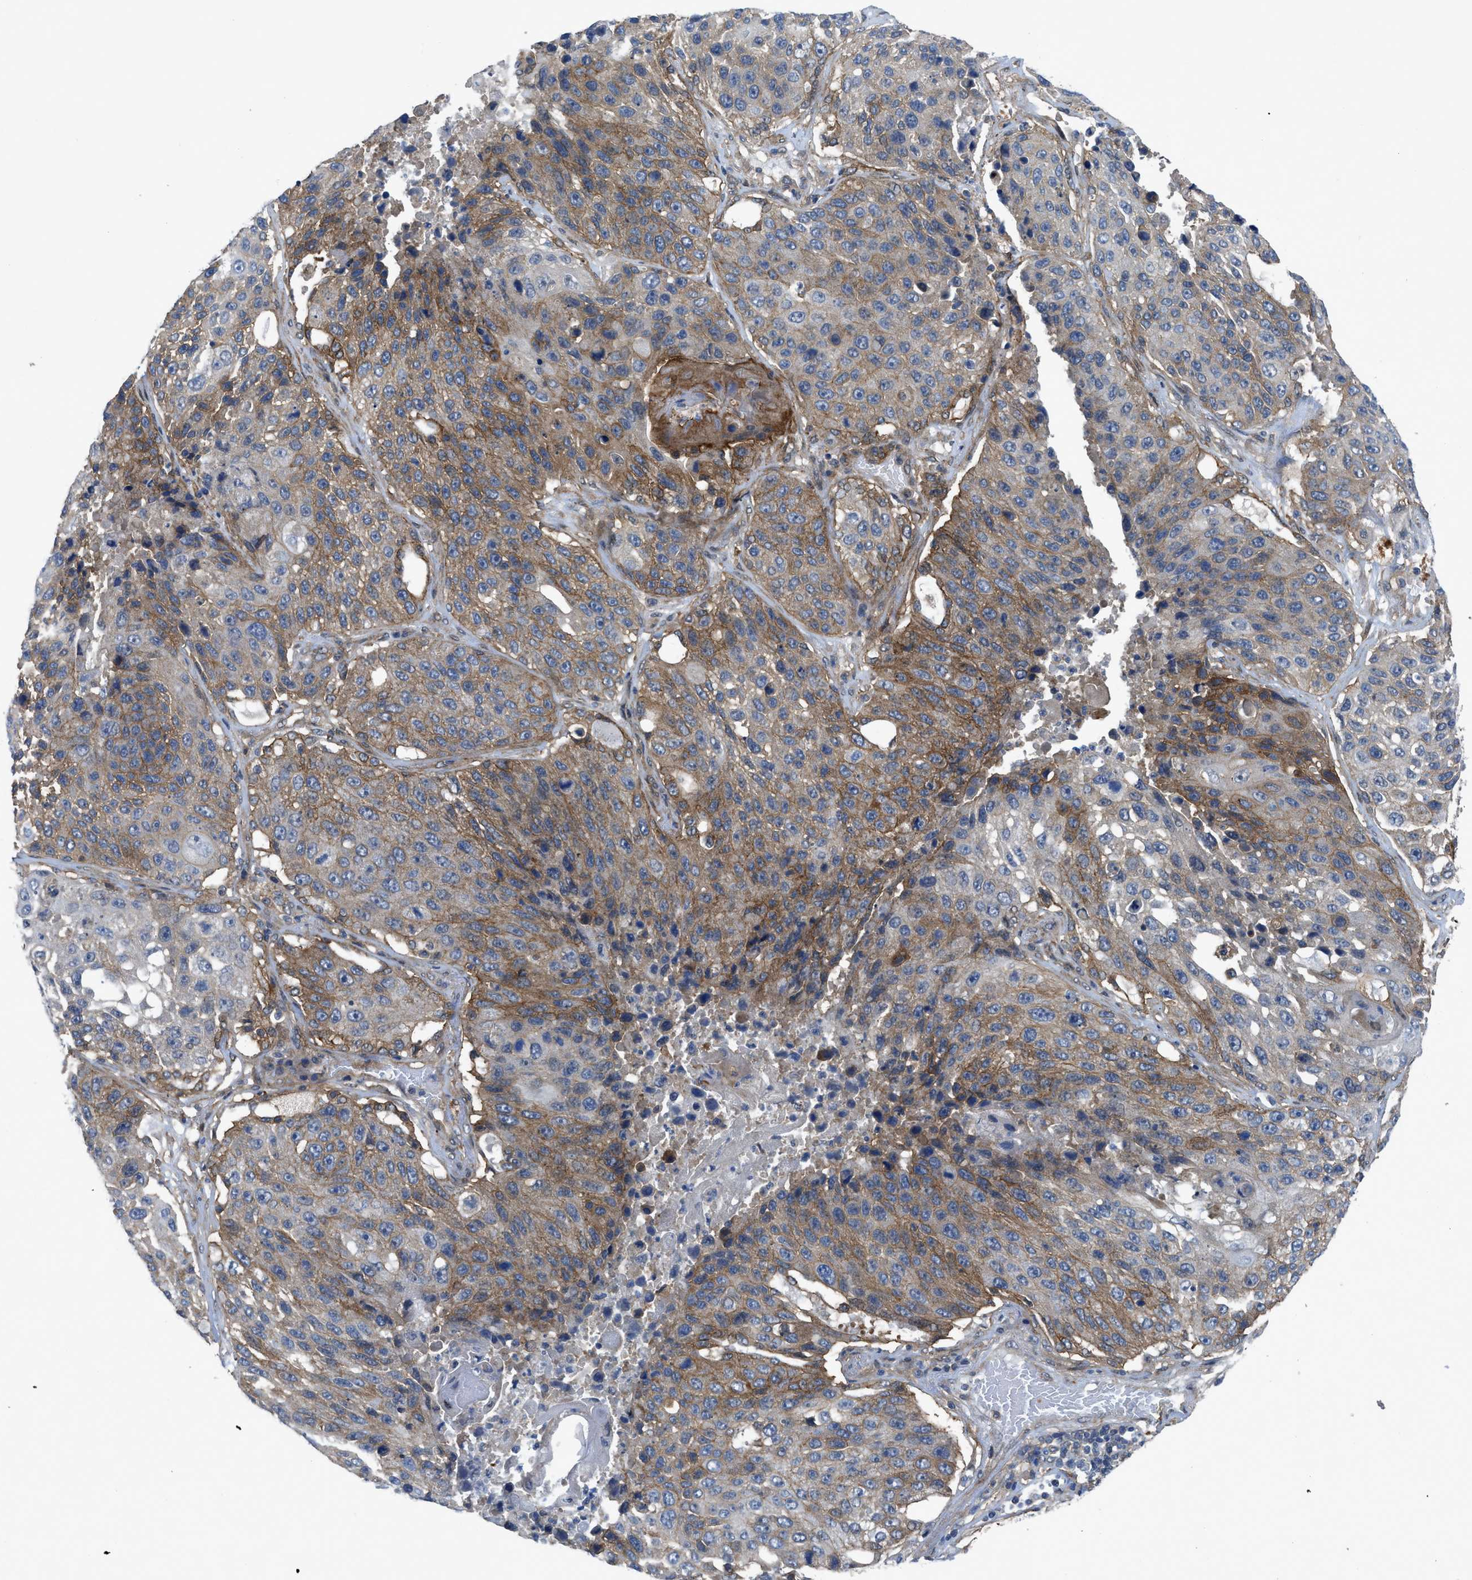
{"staining": {"intensity": "weak", "quantity": ">75%", "location": "cytoplasmic/membranous"}, "tissue": "lung cancer", "cell_type": "Tumor cells", "image_type": "cancer", "snomed": [{"axis": "morphology", "description": "Squamous cell carcinoma, NOS"}, {"axis": "topography", "description": "Lung"}], "caption": "Immunohistochemistry micrograph of human squamous cell carcinoma (lung) stained for a protein (brown), which reveals low levels of weak cytoplasmic/membranous staining in approximately >75% of tumor cells.", "gene": "PANX1", "patient": {"sex": "male", "age": 61}}